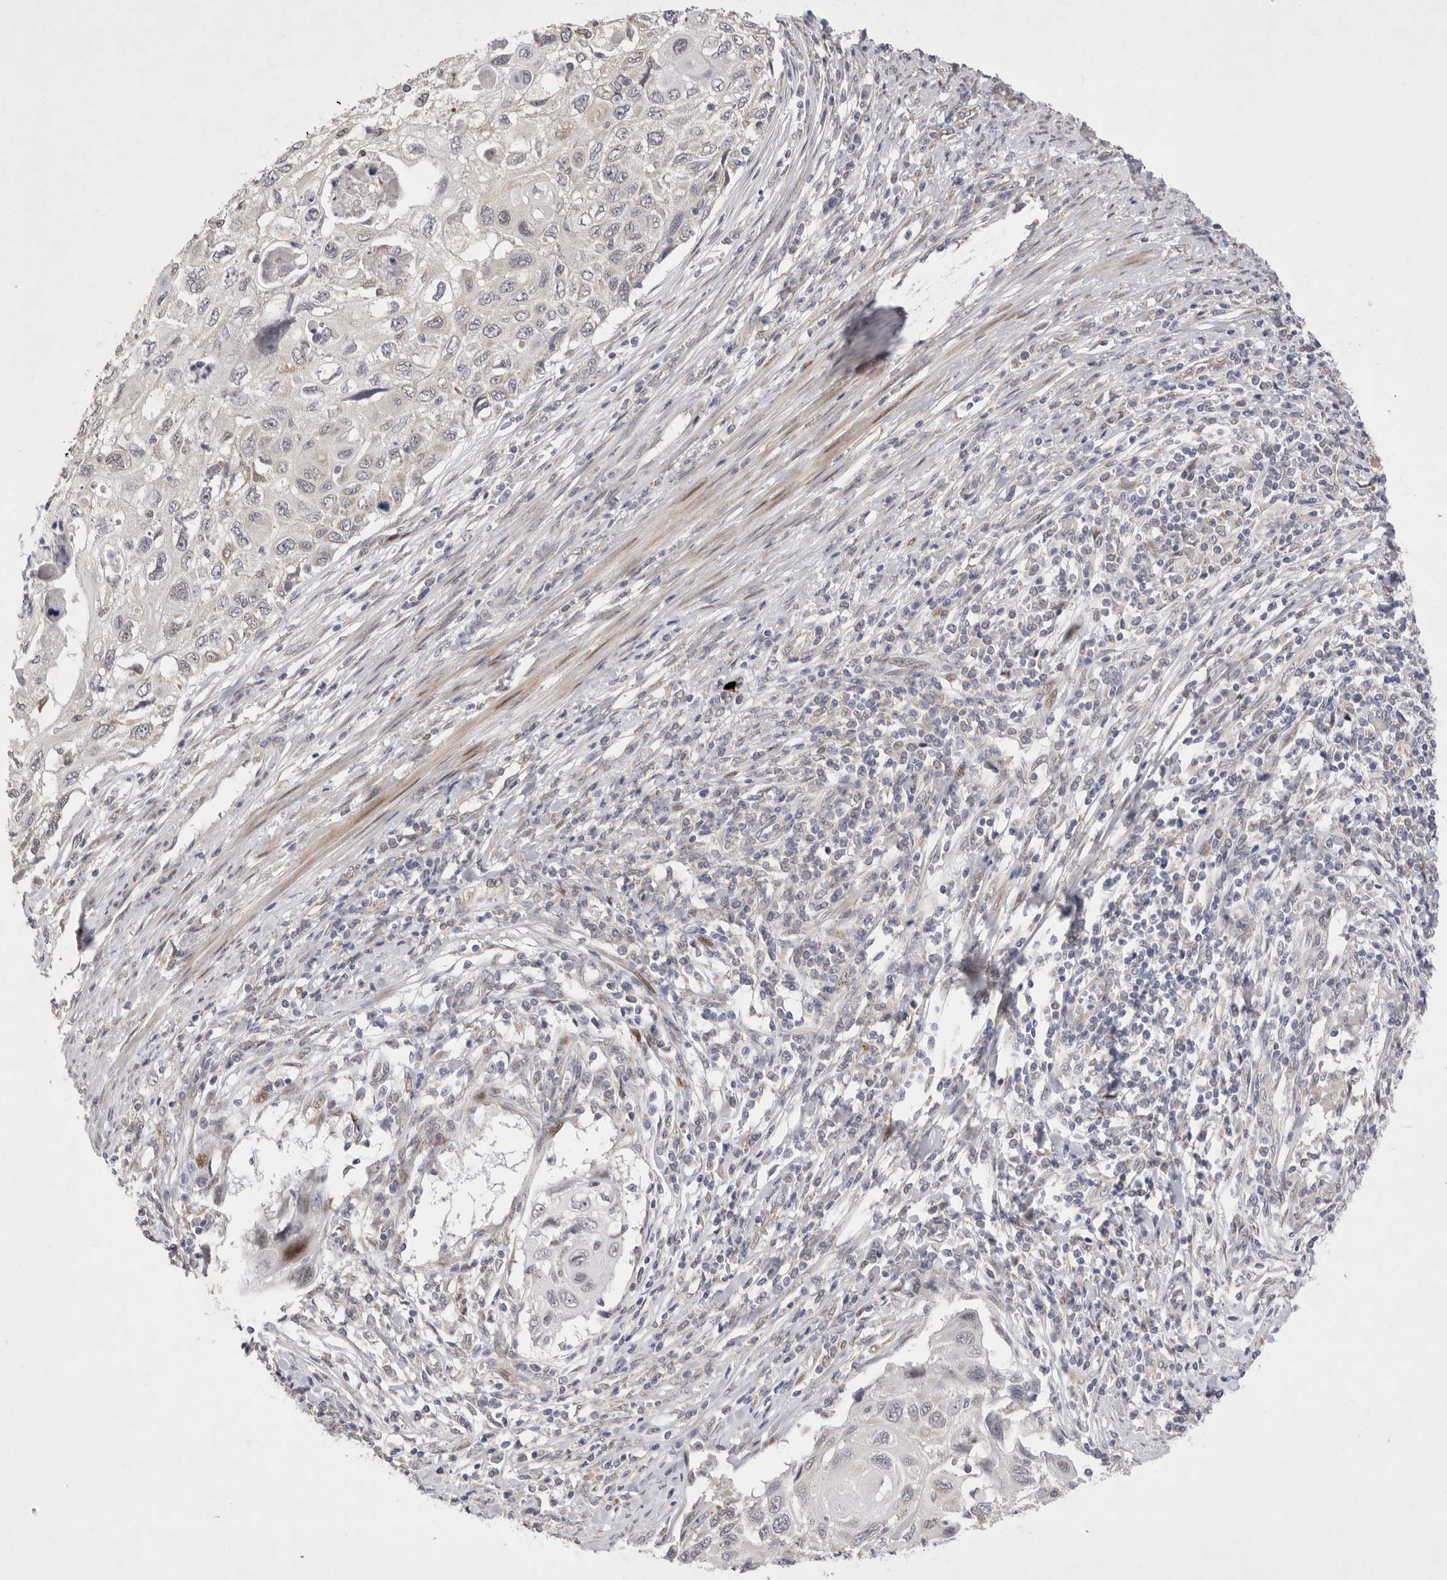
{"staining": {"intensity": "weak", "quantity": "<25%", "location": "cytoplasmic/membranous"}, "tissue": "cervical cancer", "cell_type": "Tumor cells", "image_type": "cancer", "snomed": [{"axis": "morphology", "description": "Squamous cell carcinoma, NOS"}, {"axis": "topography", "description": "Cervix"}], "caption": "This is an immunohistochemistry (IHC) histopathology image of cervical cancer (squamous cell carcinoma). There is no positivity in tumor cells.", "gene": "GIMAP6", "patient": {"sex": "female", "age": 70}}